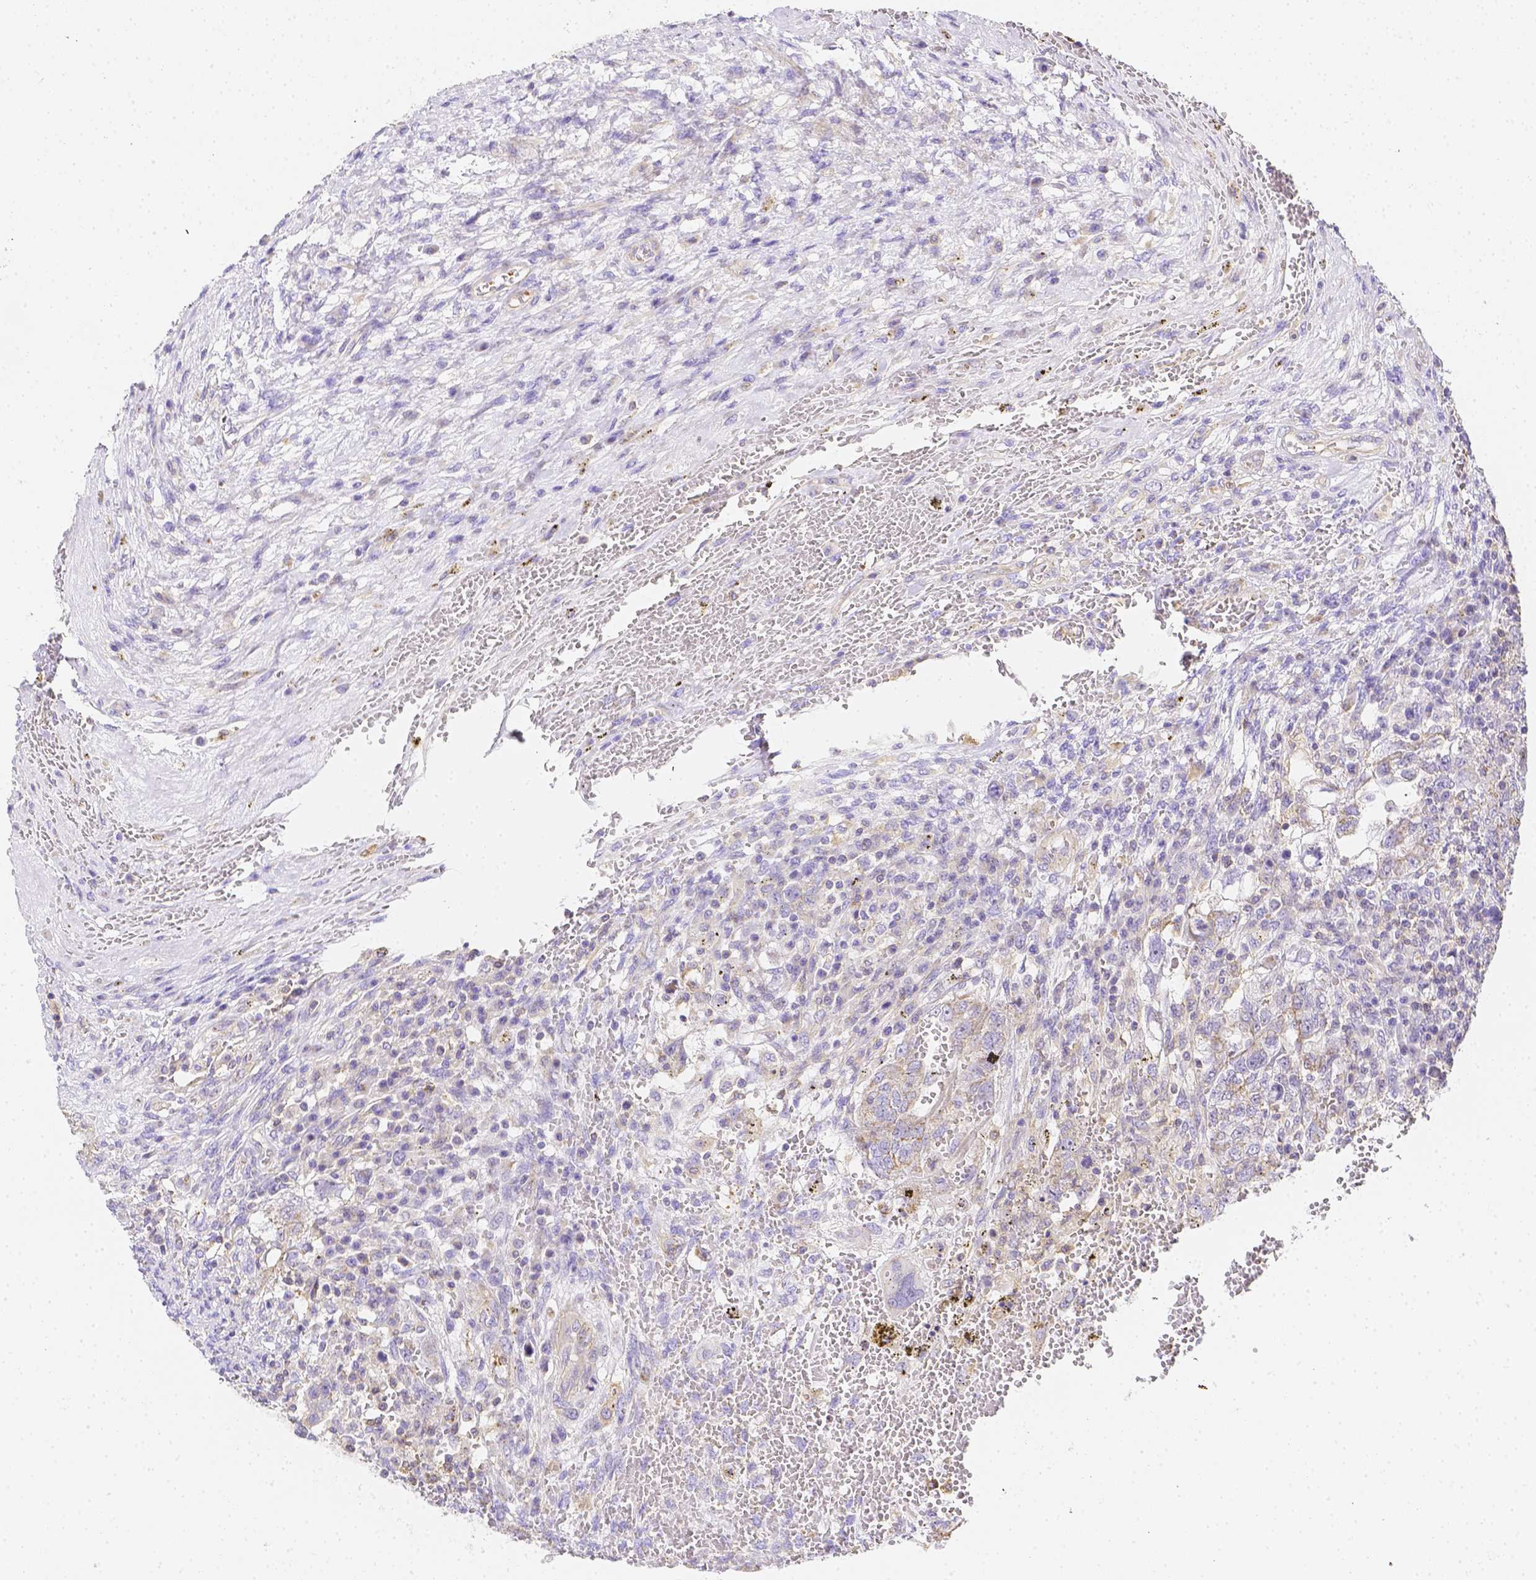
{"staining": {"intensity": "weak", "quantity": "25%-75%", "location": "cytoplasmic/membranous"}, "tissue": "testis cancer", "cell_type": "Tumor cells", "image_type": "cancer", "snomed": [{"axis": "morphology", "description": "Carcinoma, Embryonal, NOS"}, {"axis": "topography", "description": "Testis"}], "caption": "Immunohistochemistry (IHC) of embryonal carcinoma (testis) demonstrates low levels of weak cytoplasmic/membranous expression in about 25%-75% of tumor cells. The protein is shown in brown color, while the nuclei are stained blue.", "gene": "ASAH2", "patient": {"sex": "male", "age": 26}}